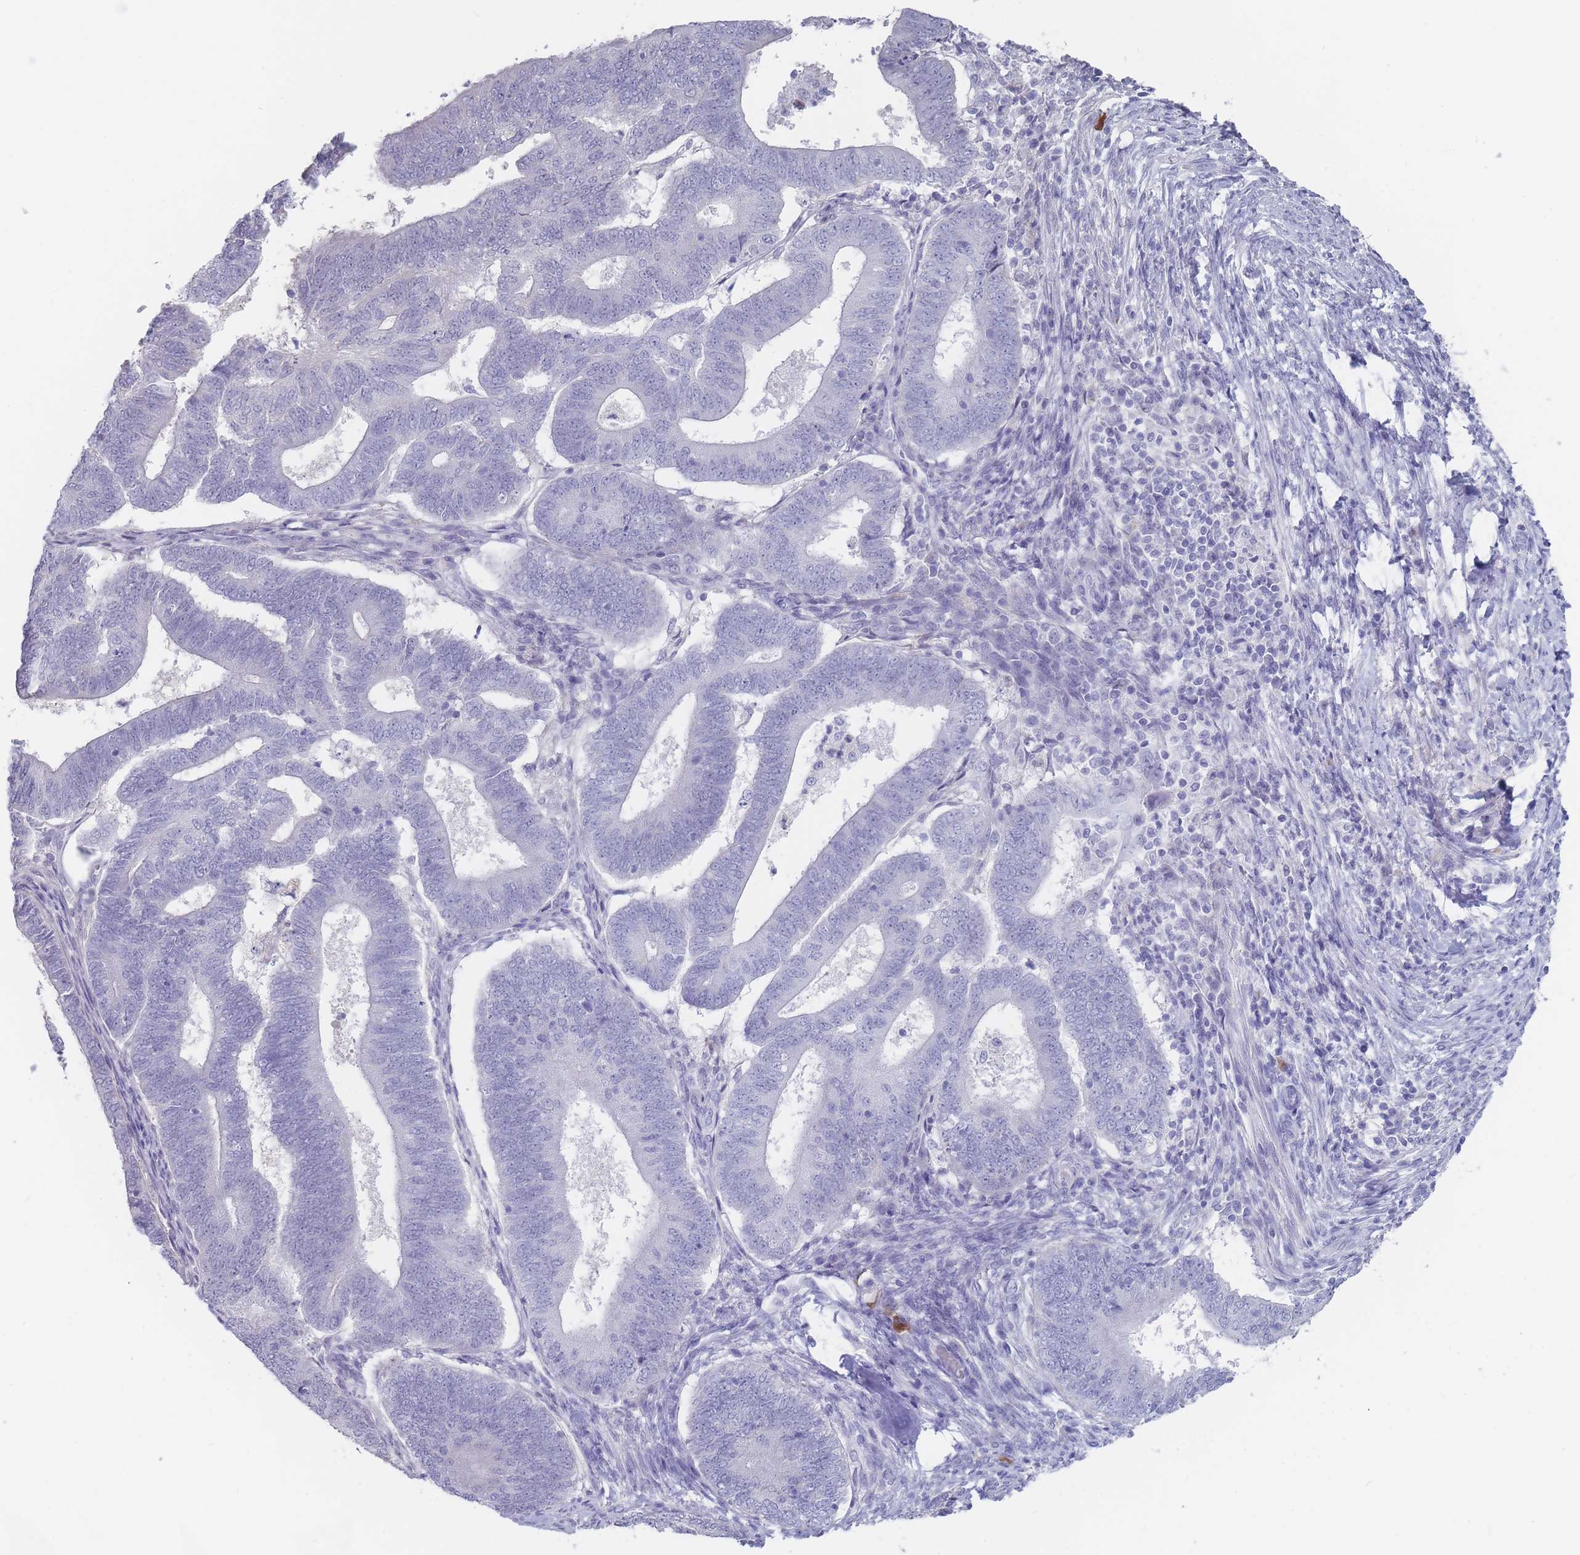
{"staining": {"intensity": "negative", "quantity": "none", "location": "none"}, "tissue": "endometrial cancer", "cell_type": "Tumor cells", "image_type": "cancer", "snomed": [{"axis": "morphology", "description": "Adenocarcinoma, NOS"}, {"axis": "topography", "description": "Endometrium"}], "caption": "A high-resolution histopathology image shows immunohistochemistry (IHC) staining of endometrial adenocarcinoma, which exhibits no significant expression in tumor cells. (DAB (3,3'-diaminobenzidine) immunohistochemistry (IHC) visualized using brightfield microscopy, high magnification).", "gene": "CYP51A1", "patient": {"sex": "female", "age": 70}}